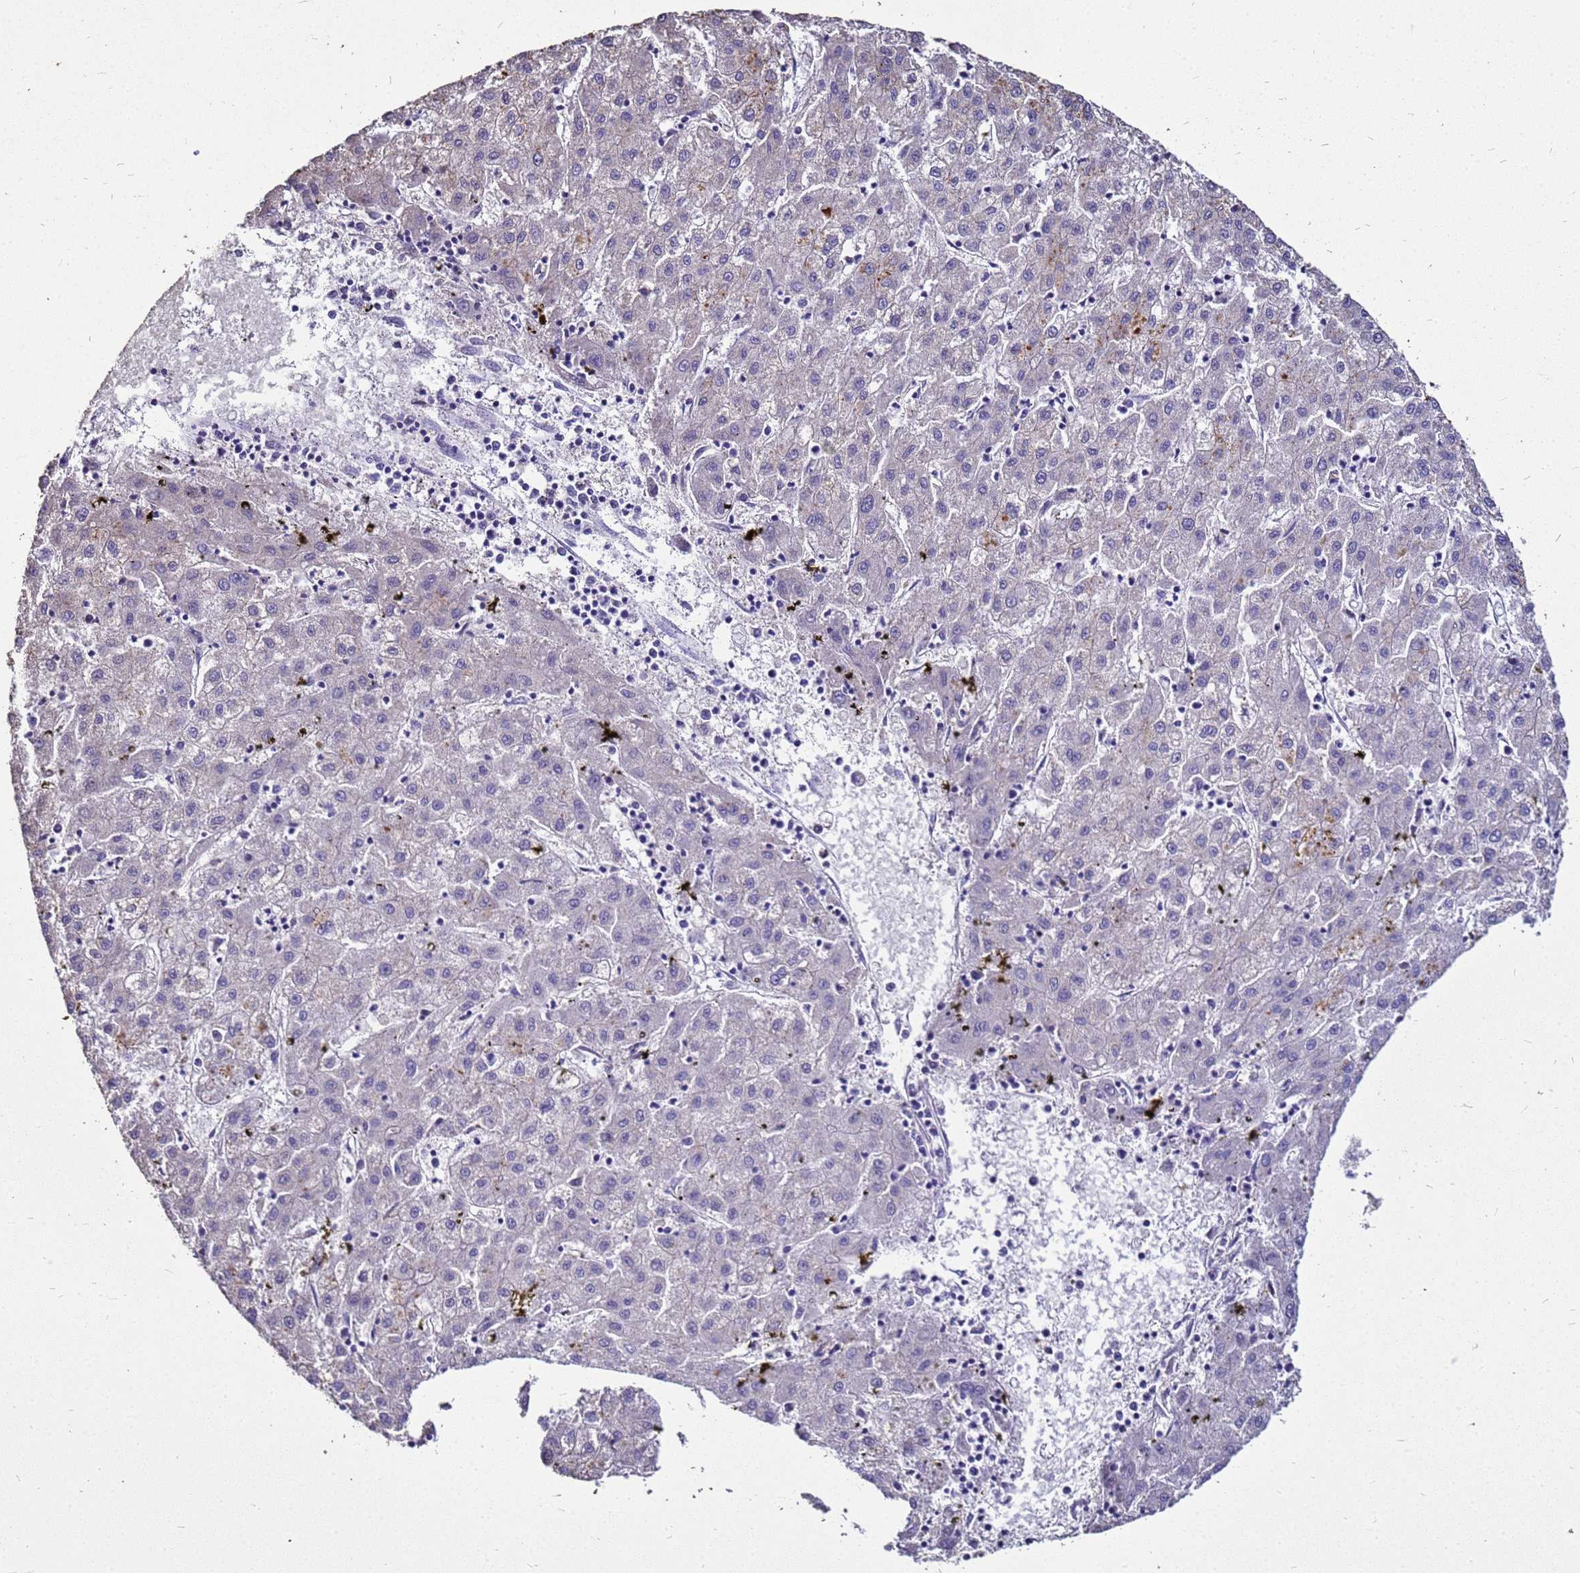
{"staining": {"intensity": "negative", "quantity": "none", "location": "none"}, "tissue": "liver cancer", "cell_type": "Tumor cells", "image_type": "cancer", "snomed": [{"axis": "morphology", "description": "Carcinoma, Hepatocellular, NOS"}, {"axis": "topography", "description": "Liver"}], "caption": "Liver hepatocellular carcinoma stained for a protein using immunohistochemistry displays no staining tumor cells.", "gene": "S100A2", "patient": {"sex": "male", "age": 72}}